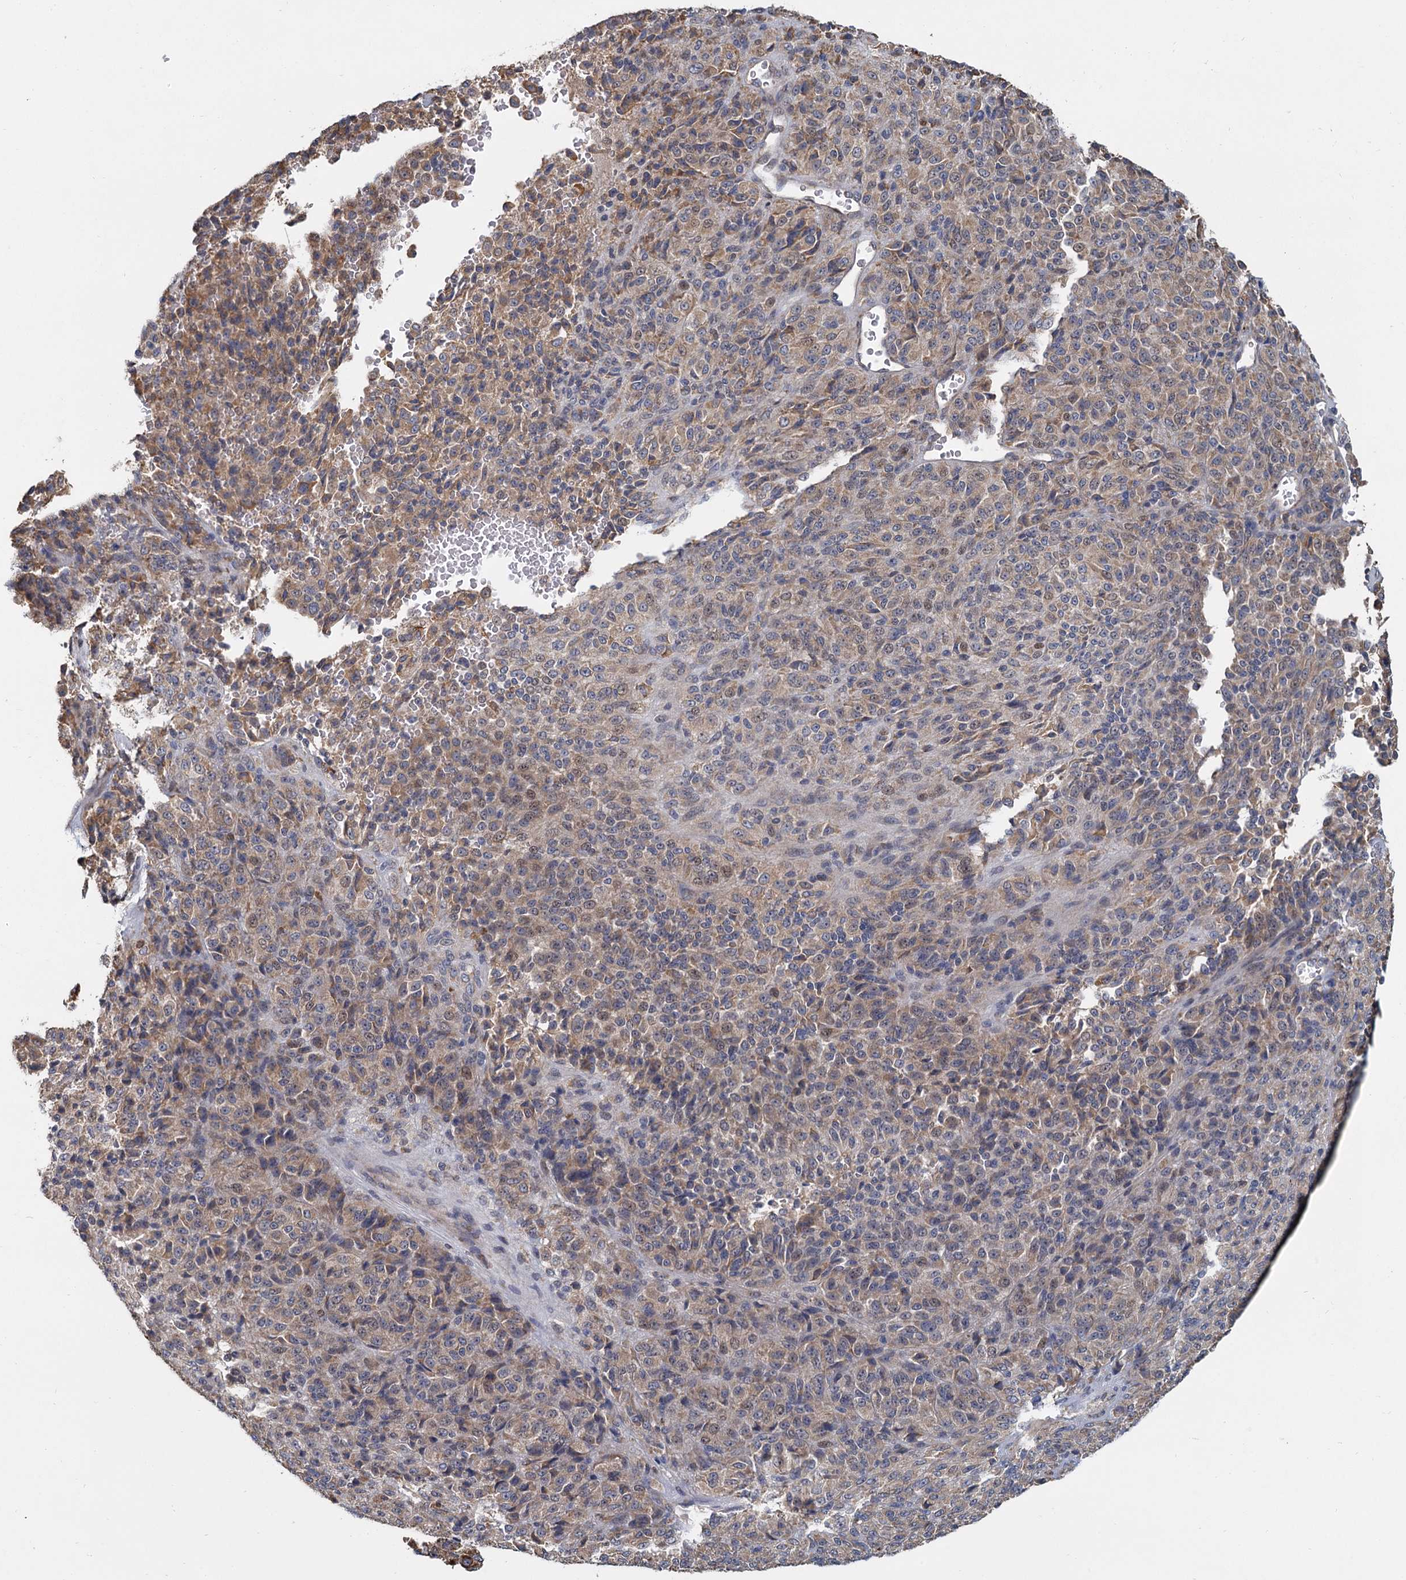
{"staining": {"intensity": "moderate", "quantity": "25%-75%", "location": "cytoplasmic/membranous"}, "tissue": "melanoma", "cell_type": "Tumor cells", "image_type": "cancer", "snomed": [{"axis": "morphology", "description": "Malignant melanoma, Metastatic site"}, {"axis": "topography", "description": "Brain"}], "caption": "Protein staining of melanoma tissue displays moderate cytoplasmic/membranous positivity in approximately 25%-75% of tumor cells.", "gene": "LRRC51", "patient": {"sex": "female", "age": 56}}